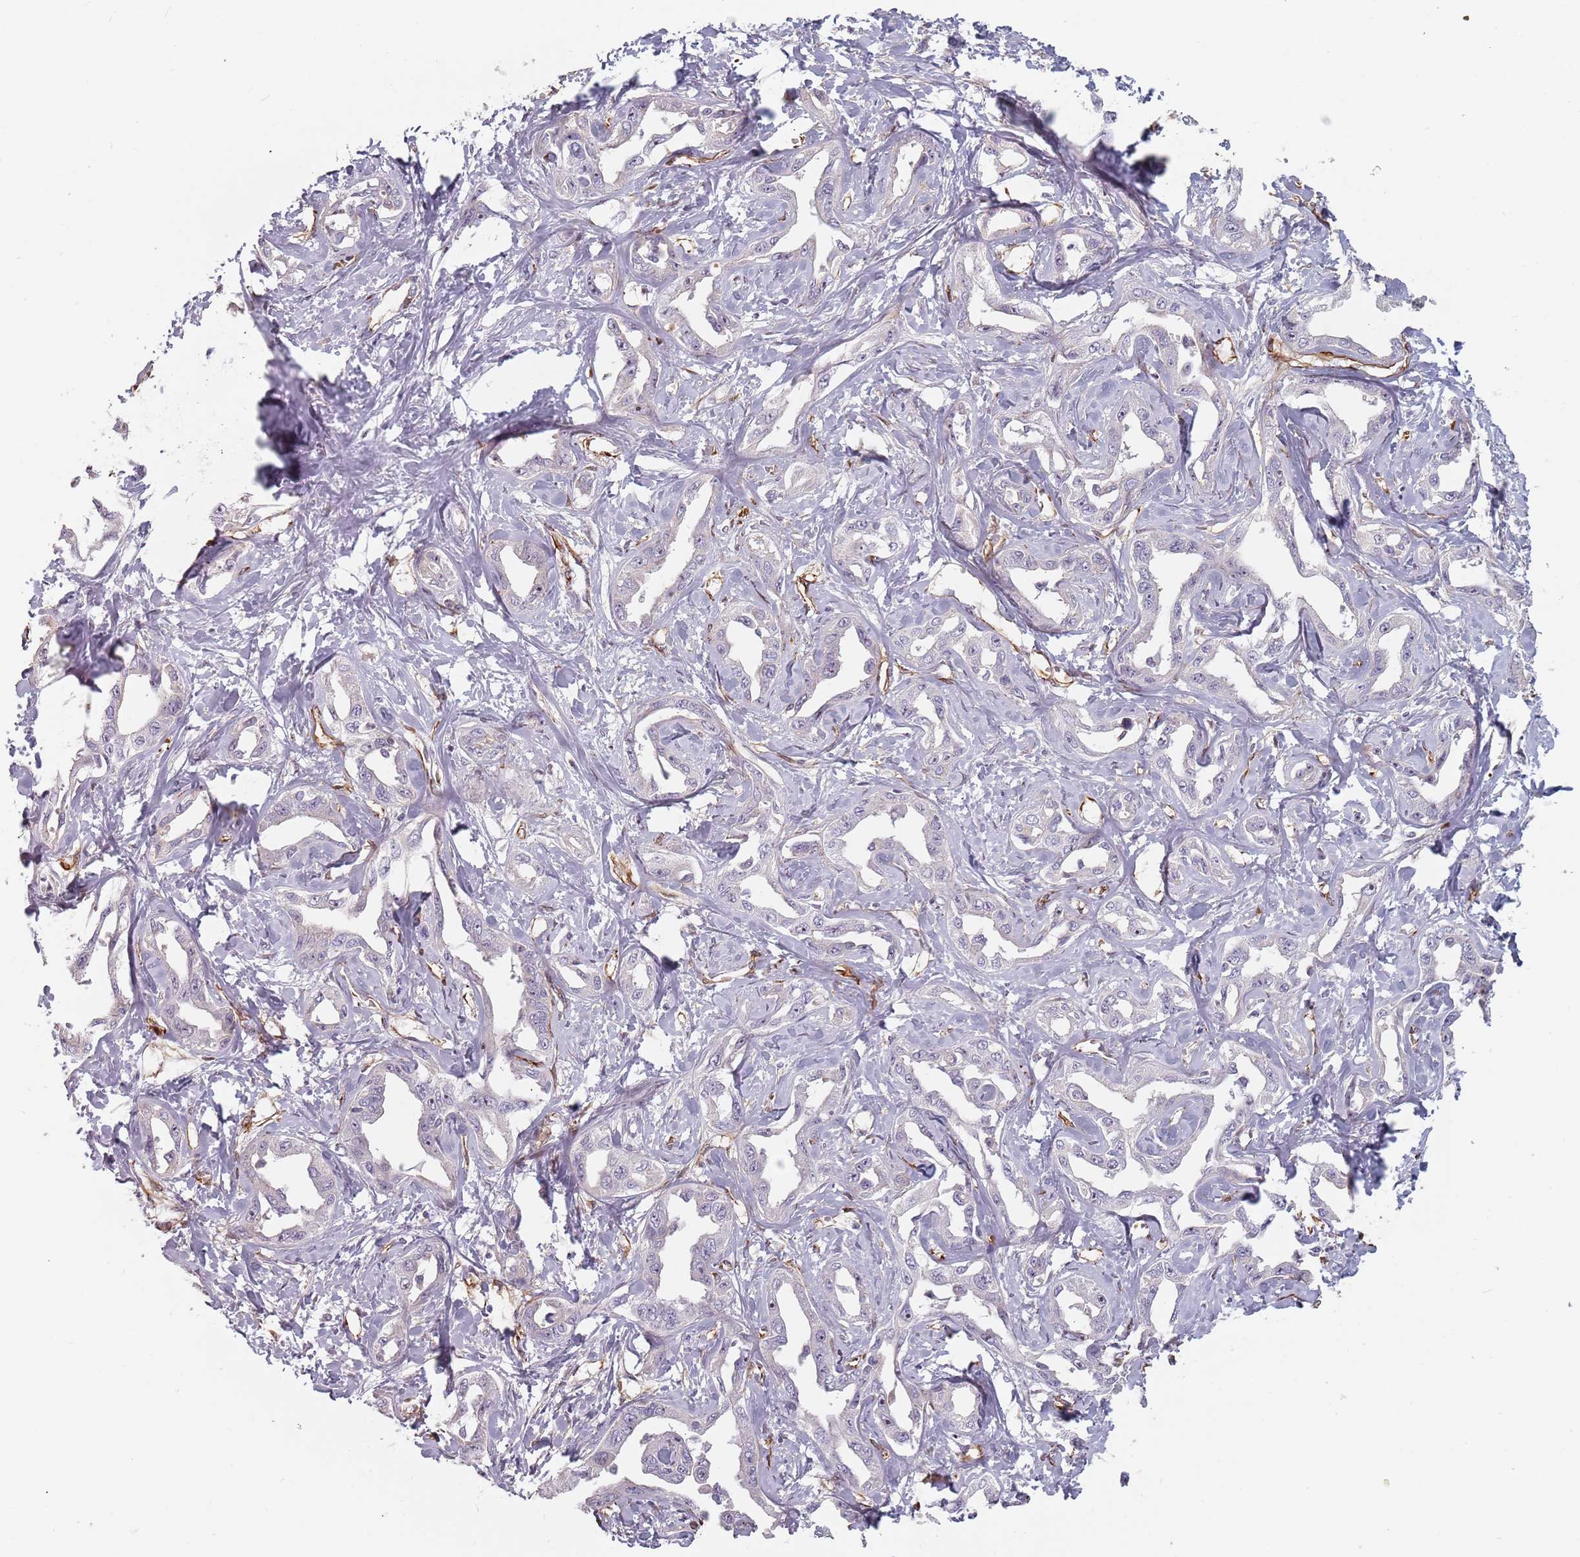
{"staining": {"intensity": "negative", "quantity": "none", "location": "none"}, "tissue": "liver cancer", "cell_type": "Tumor cells", "image_type": "cancer", "snomed": [{"axis": "morphology", "description": "Cholangiocarcinoma"}, {"axis": "topography", "description": "Liver"}], "caption": "Immunohistochemistry (IHC) histopathology image of neoplastic tissue: cholangiocarcinoma (liver) stained with DAB demonstrates no significant protein expression in tumor cells.", "gene": "GAS2L3", "patient": {"sex": "male", "age": 59}}